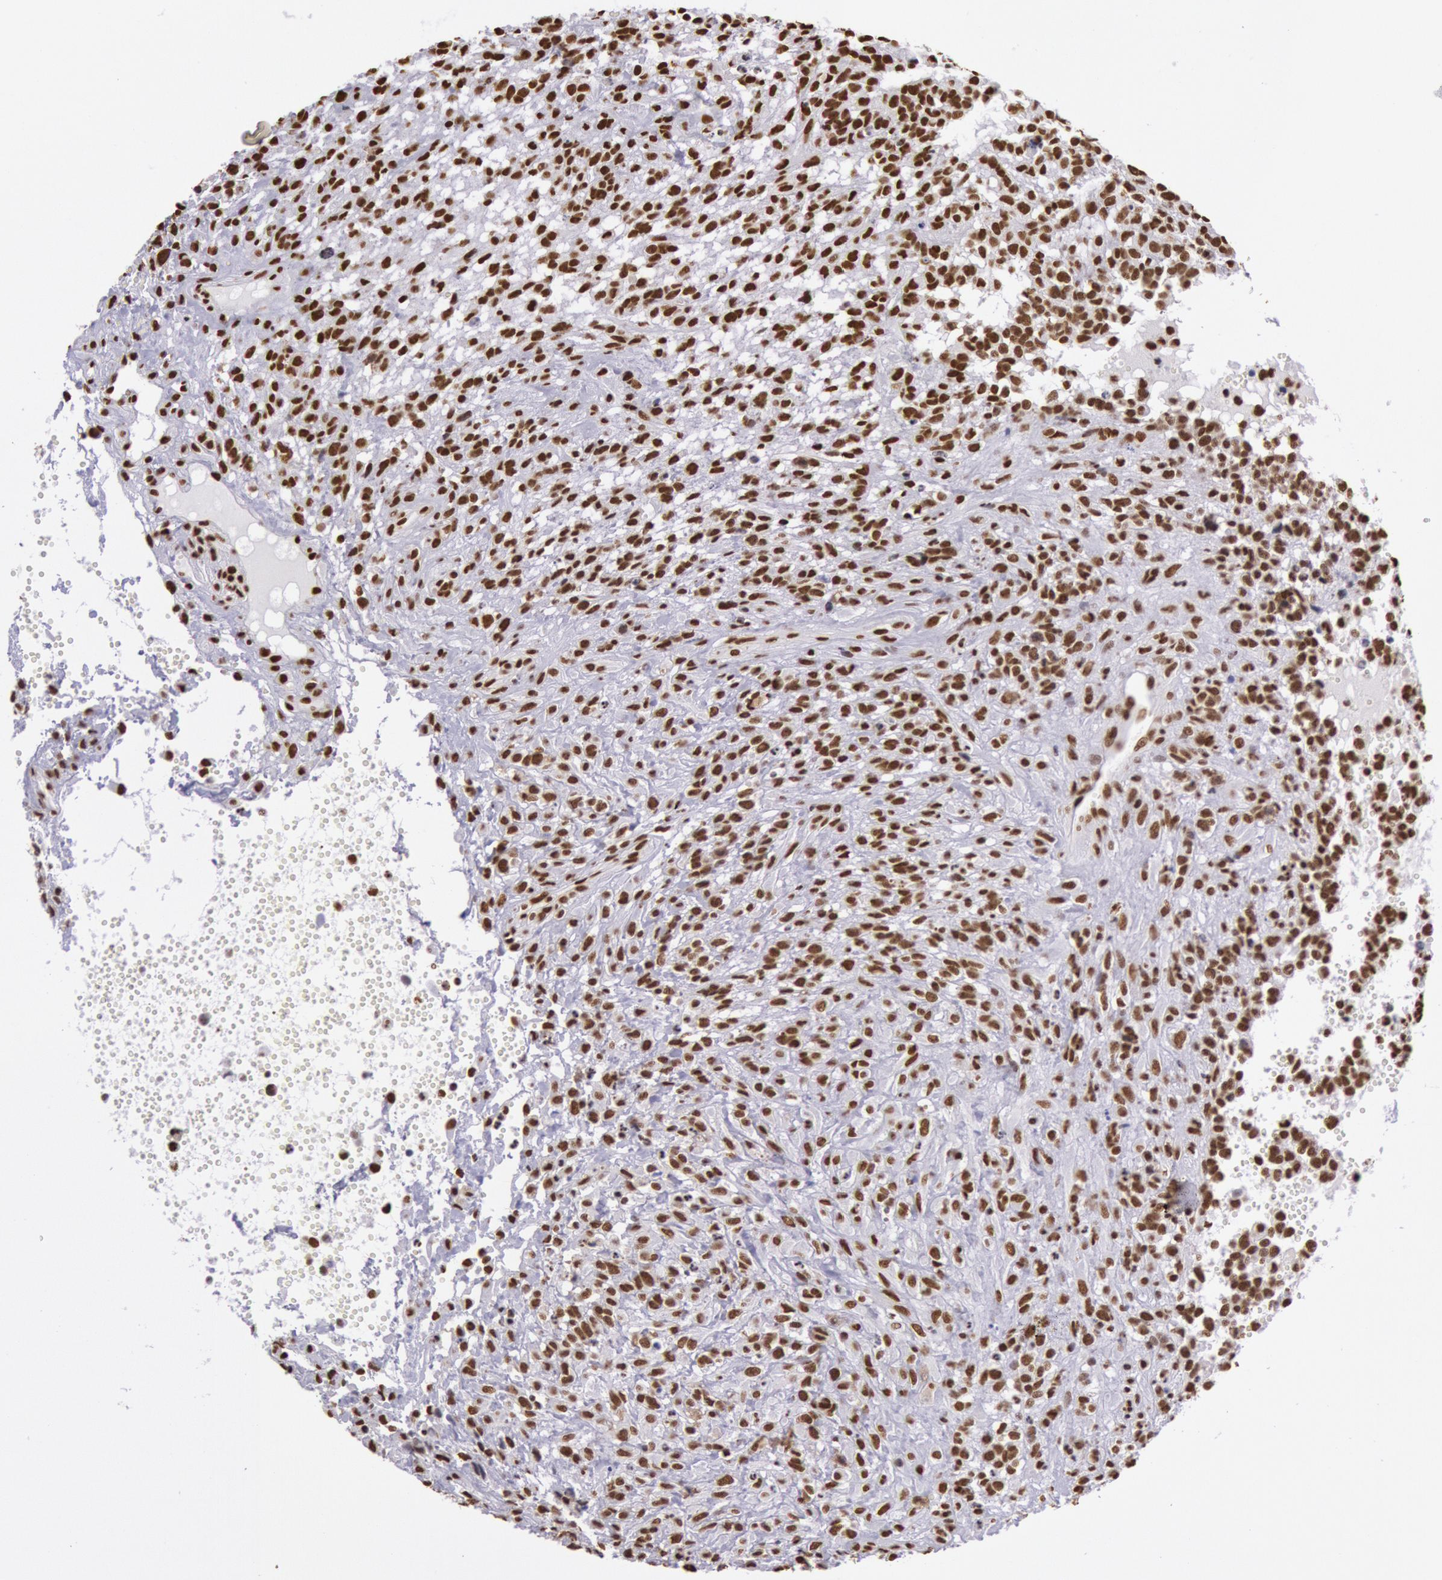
{"staining": {"intensity": "strong", "quantity": ">75%", "location": "nuclear"}, "tissue": "glioma", "cell_type": "Tumor cells", "image_type": "cancer", "snomed": [{"axis": "morphology", "description": "Glioma, malignant, High grade"}, {"axis": "topography", "description": "Brain"}], "caption": "Immunohistochemistry (IHC) image of malignant high-grade glioma stained for a protein (brown), which exhibits high levels of strong nuclear staining in about >75% of tumor cells.", "gene": "HNRNPH2", "patient": {"sex": "male", "age": 66}}